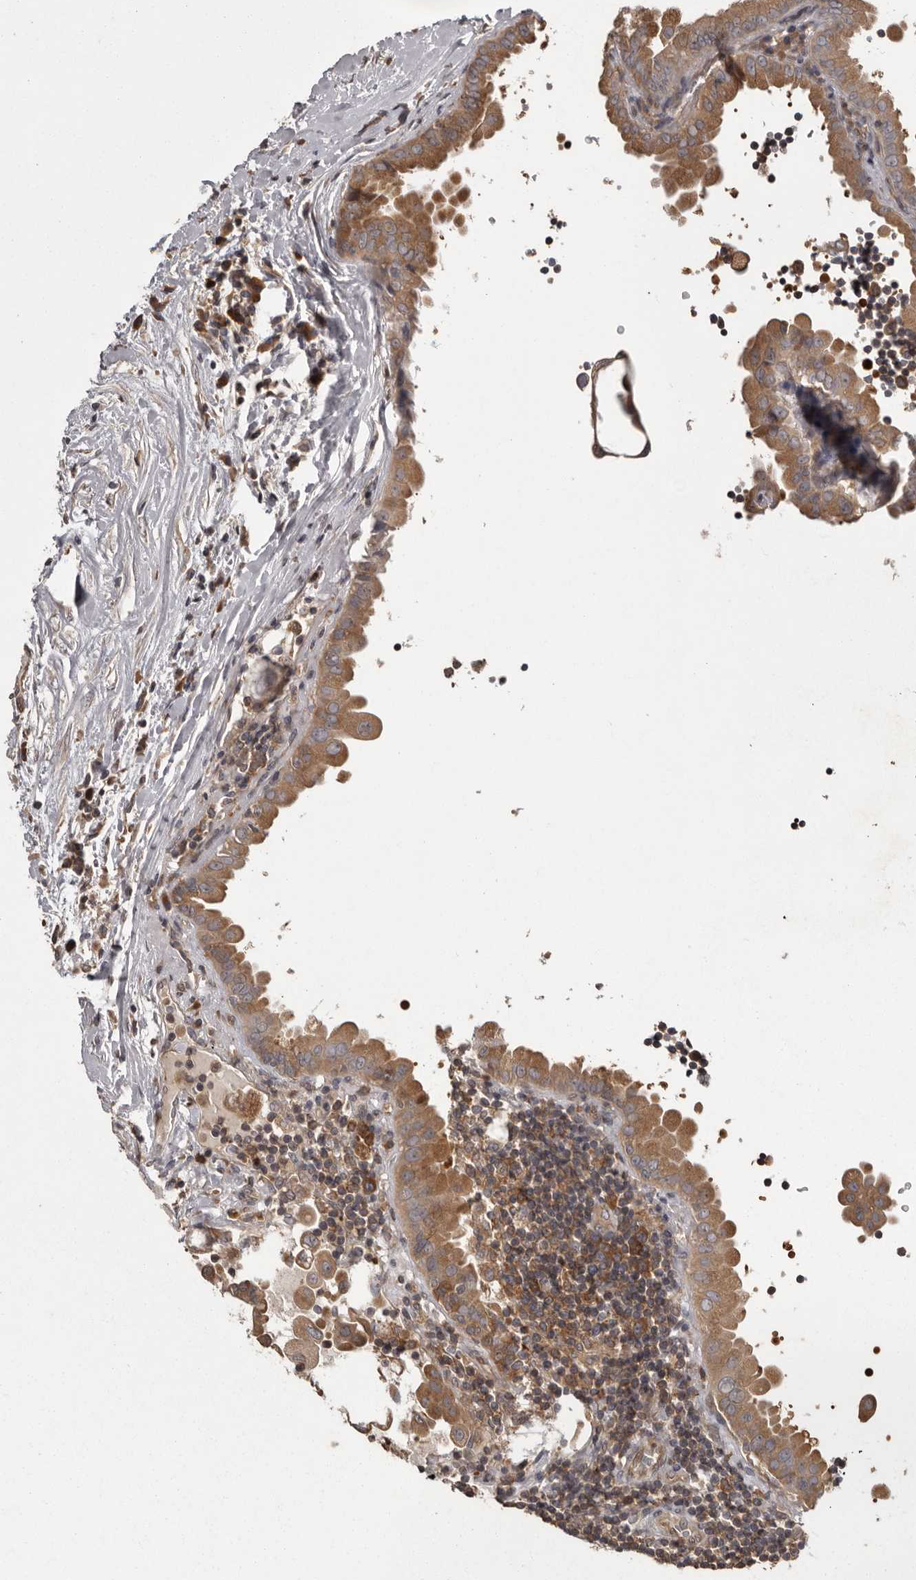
{"staining": {"intensity": "moderate", "quantity": ">75%", "location": "cytoplasmic/membranous"}, "tissue": "thyroid cancer", "cell_type": "Tumor cells", "image_type": "cancer", "snomed": [{"axis": "morphology", "description": "Papillary adenocarcinoma, NOS"}, {"axis": "topography", "description": "Thyroid gland"}], "caption": "Immunohistochemical staining of human thyroid papillary adenocarcinoma displays moderate cytoplasmic/membranous protein staining in approximately >75% of tumor cells. Nuclei are stained in blue.", "gene": "DARS1", "patient": {"sex": "male", "age": 33}}